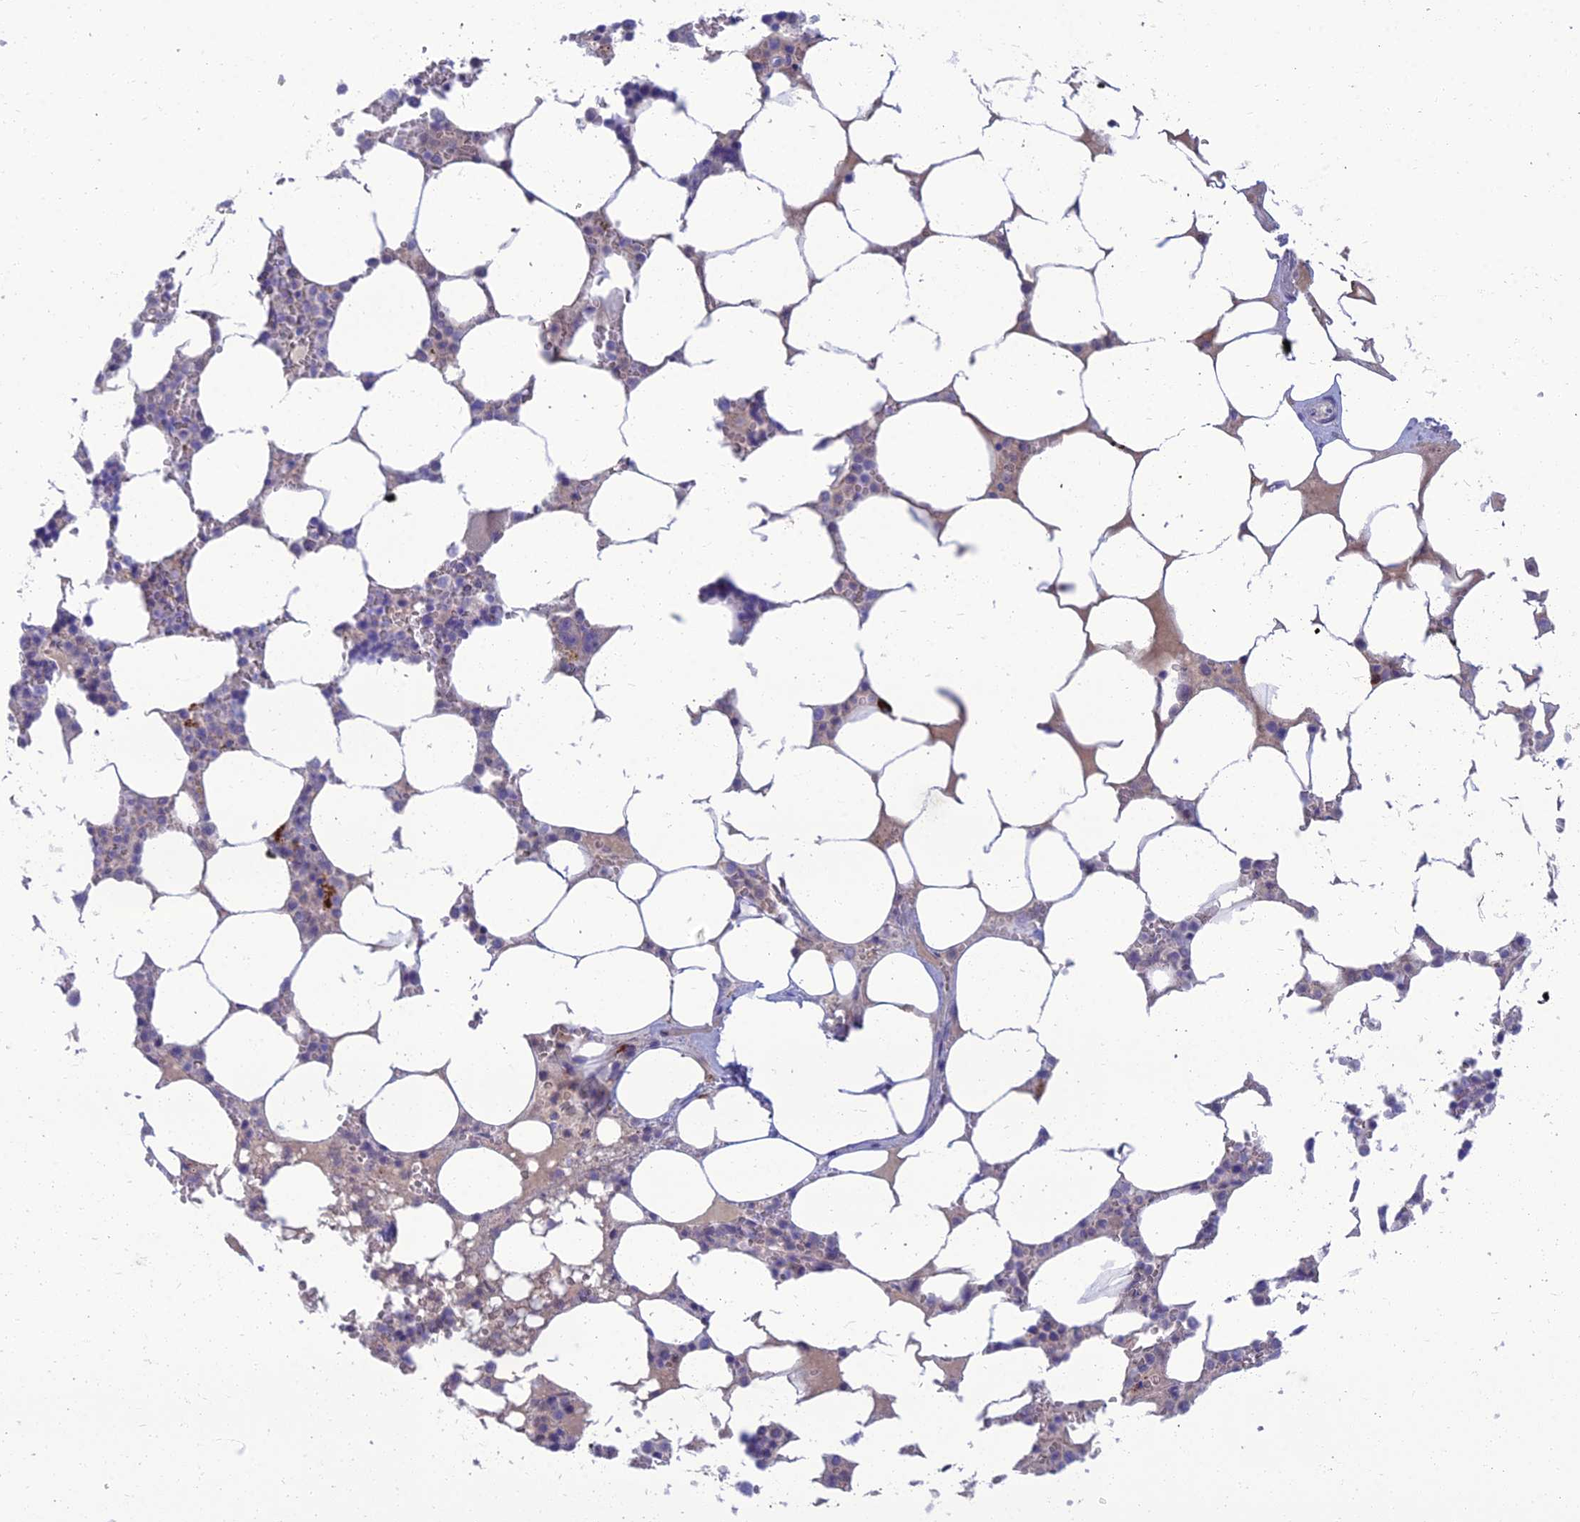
{"staining": {"intensity": "negative", "quantity": "none", "location": "none"}, "tissue": "bone marrow", "cell_type": "Hematopoietic cells", "image_type": "normal", "snomed": [{"axis": "morphology", "description": "Normal tissue, NOS"}, {"axis": "topography", "description": "Bone marrow"}], "caption": "This is an immunohistochemistry image of unremarkable bone marrow. There is no staining in hematopoietic cells.", "gene": "SPTLC3", "patient": {"sex": "male", "age": 64}}